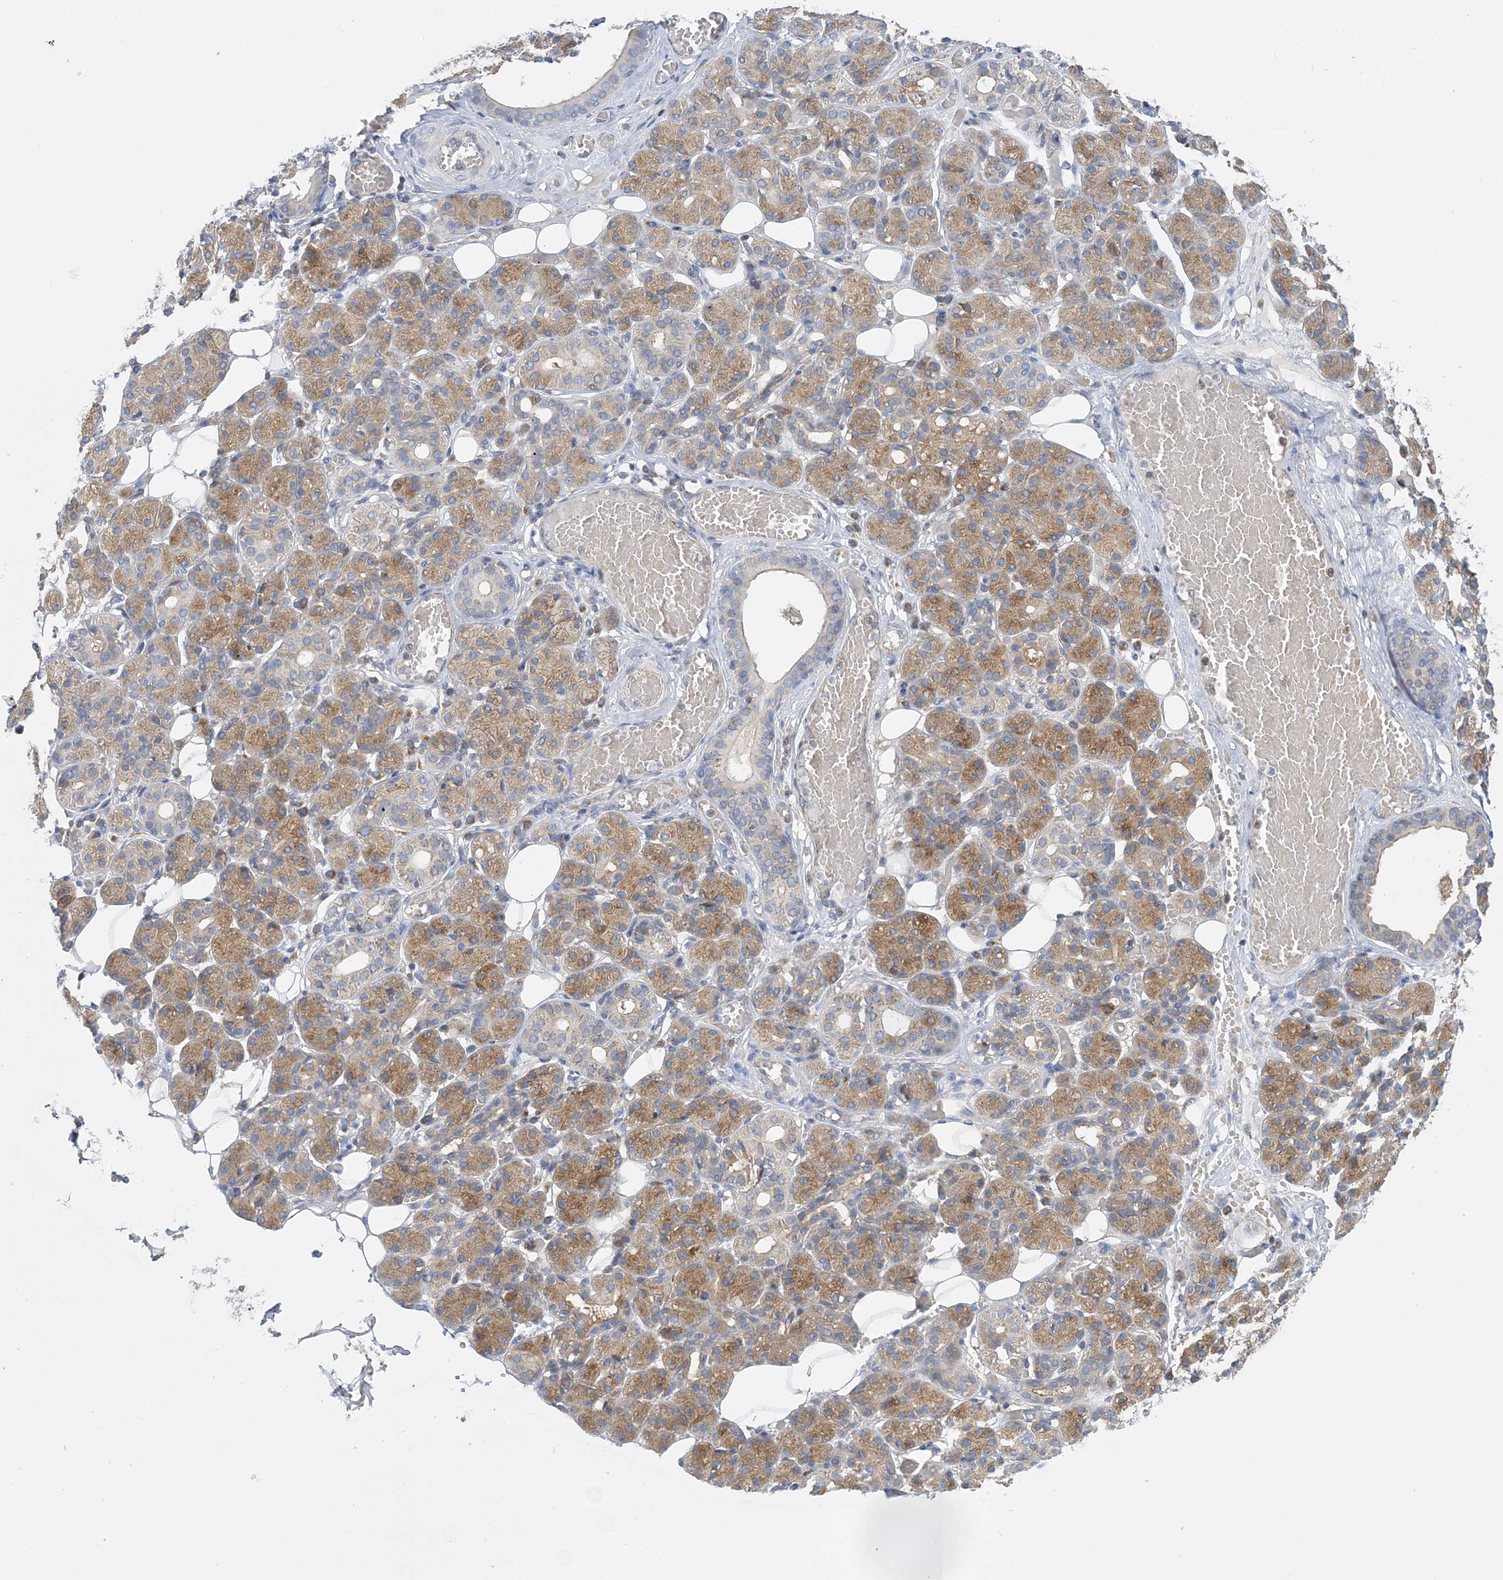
{"staining": {"intensity": "moderate", "quantity": ">75%", "location": "cytoplasmic/membranous"}, "tissue": "salivary gland", "cell_type": "Glandular cells", "image_type": "normal", "snomed": [{"axis": "morphology", "description": "Normal tissue, NOS"}, {"axis": "topography", "description": "Salivary gland"}], "caption": "Benign salivary gland was stained to show a protein in brown. There is medium levels of moderate cytoplasmic/membranous positivity in approximately >75% of glandular cells.", "gene": "FAM114A2", "patient": {"sex": "male", "age": 63}}